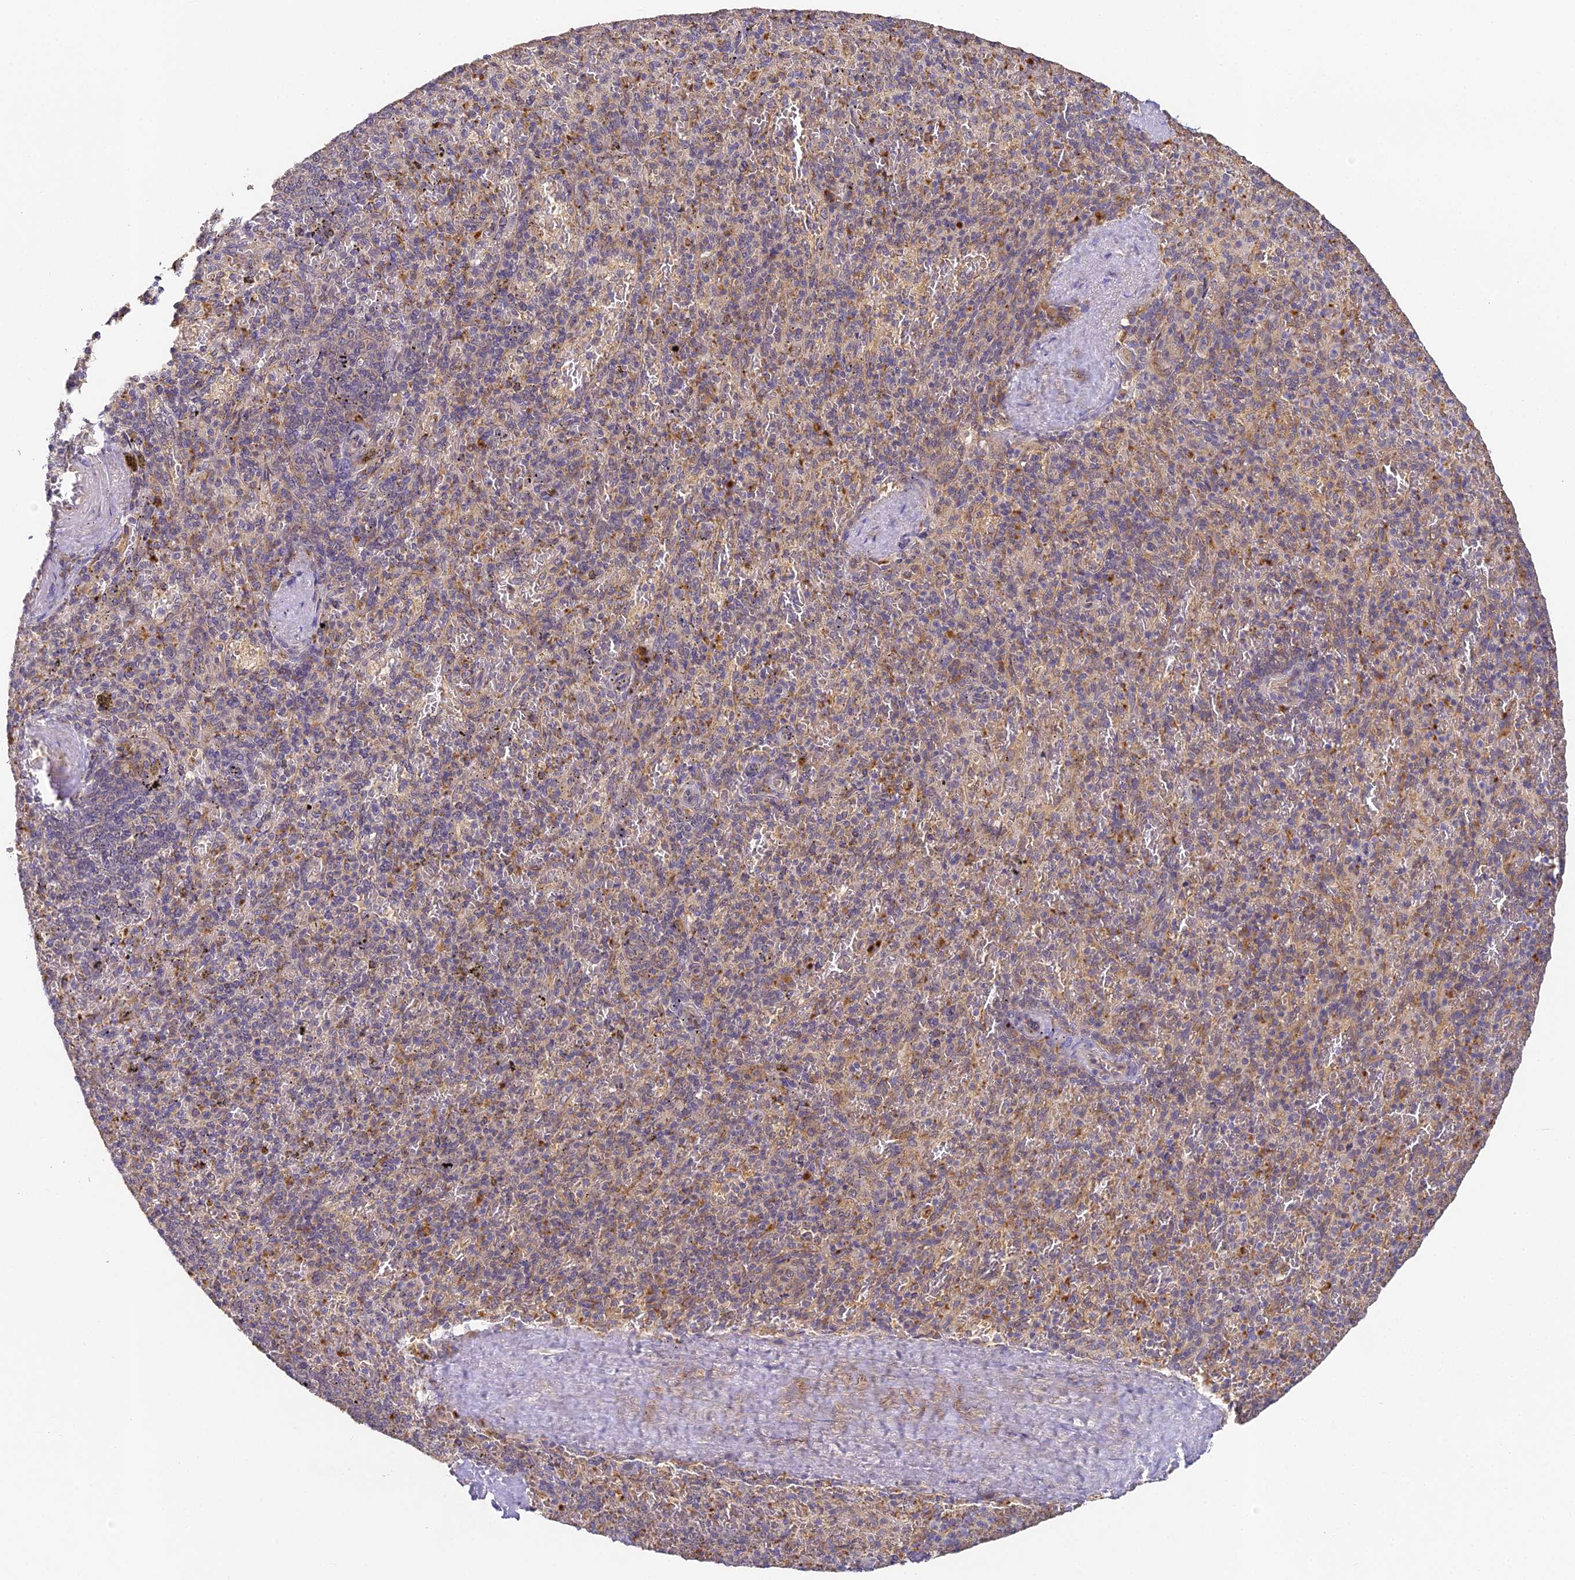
{"staining": {"intensity": "weak", "quantity": "25%-75%", "location": "cytoplasmic/membranous"}, "tissue": "spleen", "cell_type": "Cells in red pulp", "image_type": "normal", "snomed": [{"axis": "morphology", "description": "Normal tissue, NOS"}, {"axis": "topography", "description": "Spleen"}], "caption": "Brown immunohistochemical staining in unremarkable human spleen reveals weak cytoplasmic/membranous expression in approximately 25%-75% of cells in red pulp. The staining was performed using DAB to visualize the protein expression in brown, while the nuclei were stained in blue with hematoxylin (Magnification: 20x).", "gene": "YAE1", "patient": {"sex": "male", "age": 82}}